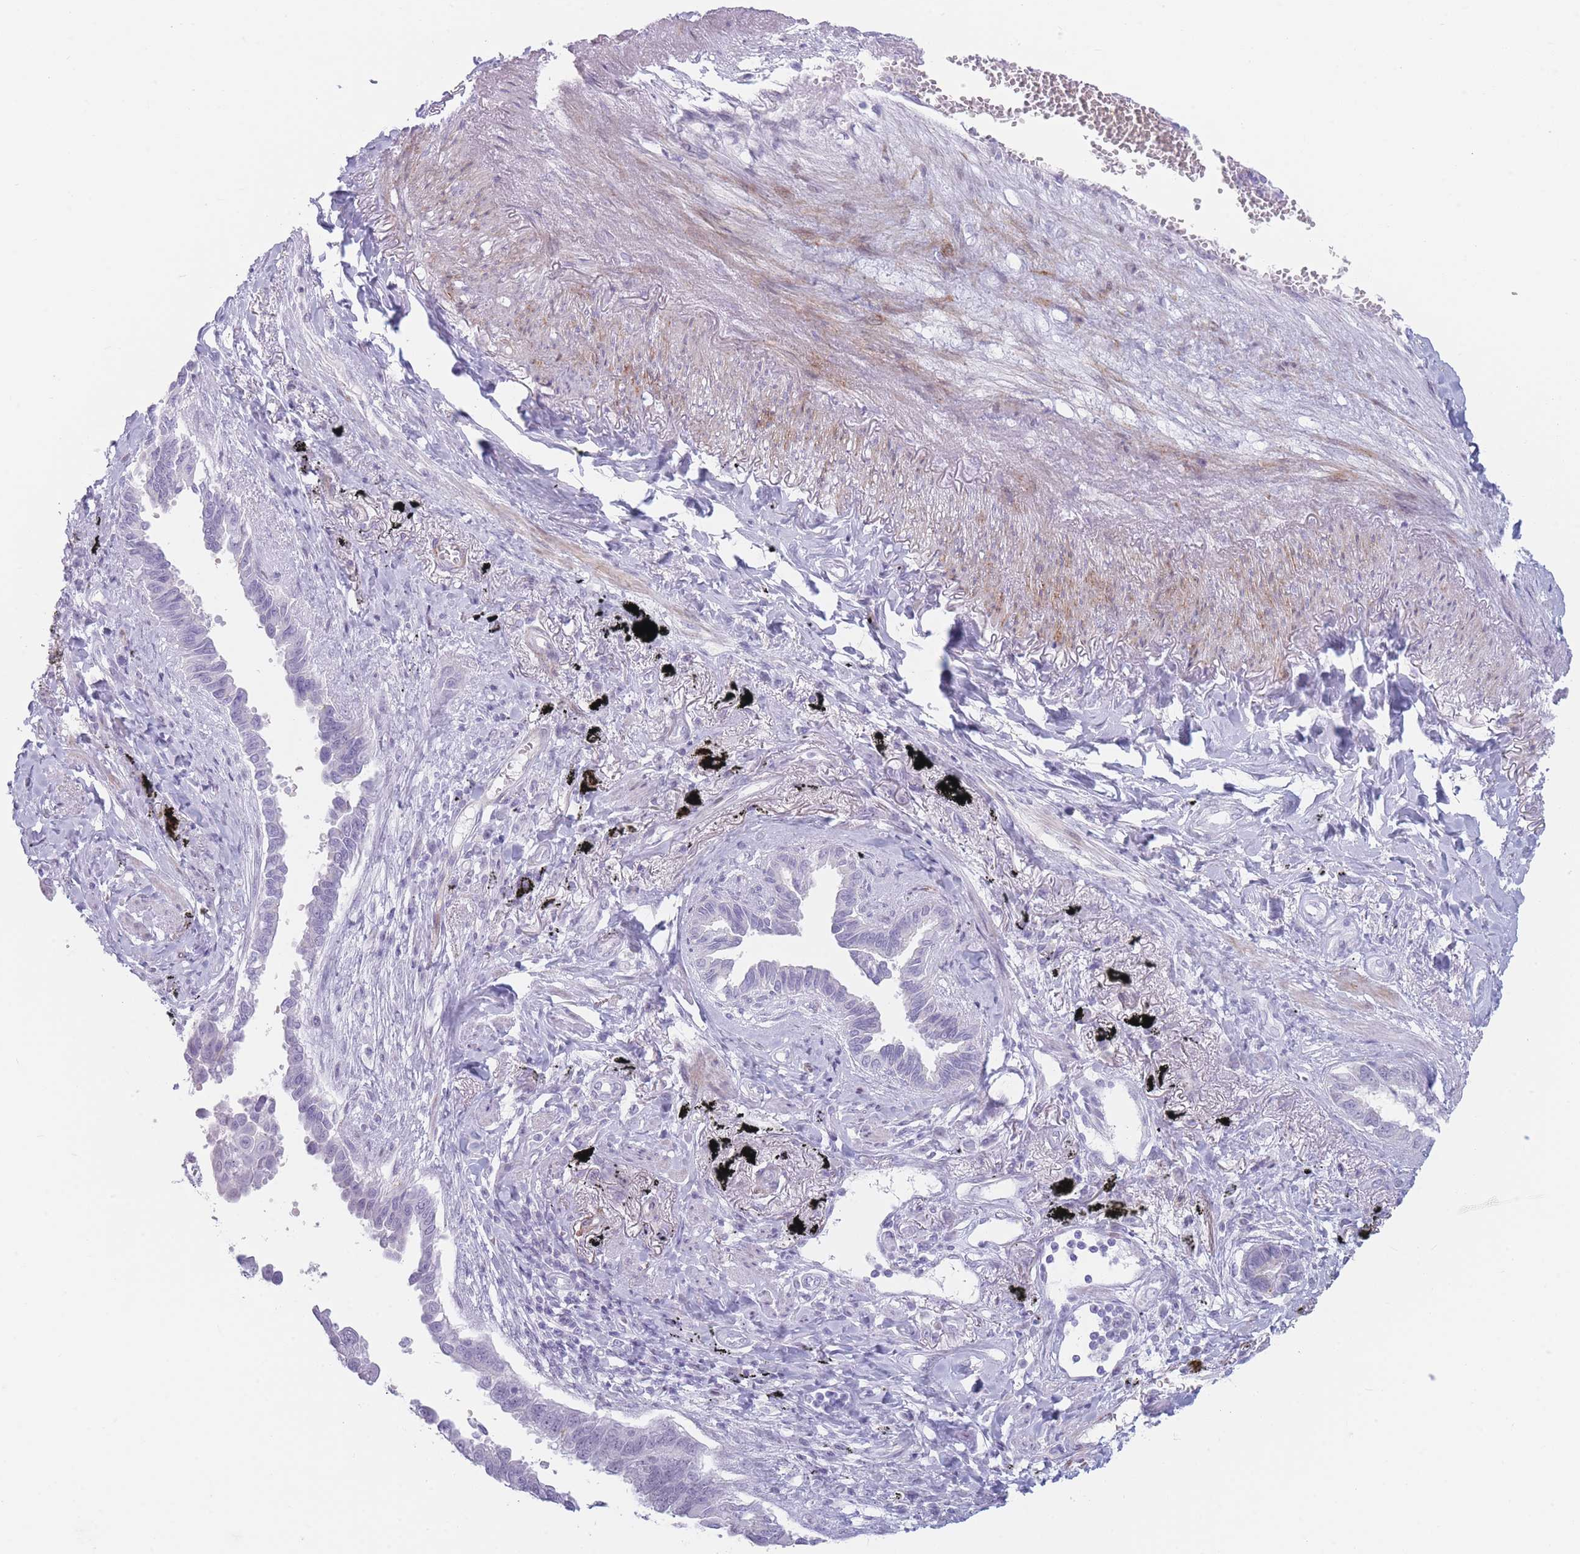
{"staining": {"intensity": "negative", "quantity": "none", "location": "none"}, "tissue": "lung cancer", "cell_type": "Tumor cells", "image_type": "cancer", "snomed": [{"axis": "morphology", "description": "Adenocarcinoma, NOS"}, {"axis": "topography", "description": "Lung"}], "caption": "A photomicrograph of human lung adenocarcinoma is negative for staining in tumor cells. (Brightfield microscopy of DAB (3,3'-diaminobenzidine) IHC at high magnification).", "gene": "IFNA6", "patient": {"sex": "male", "age": 67}}